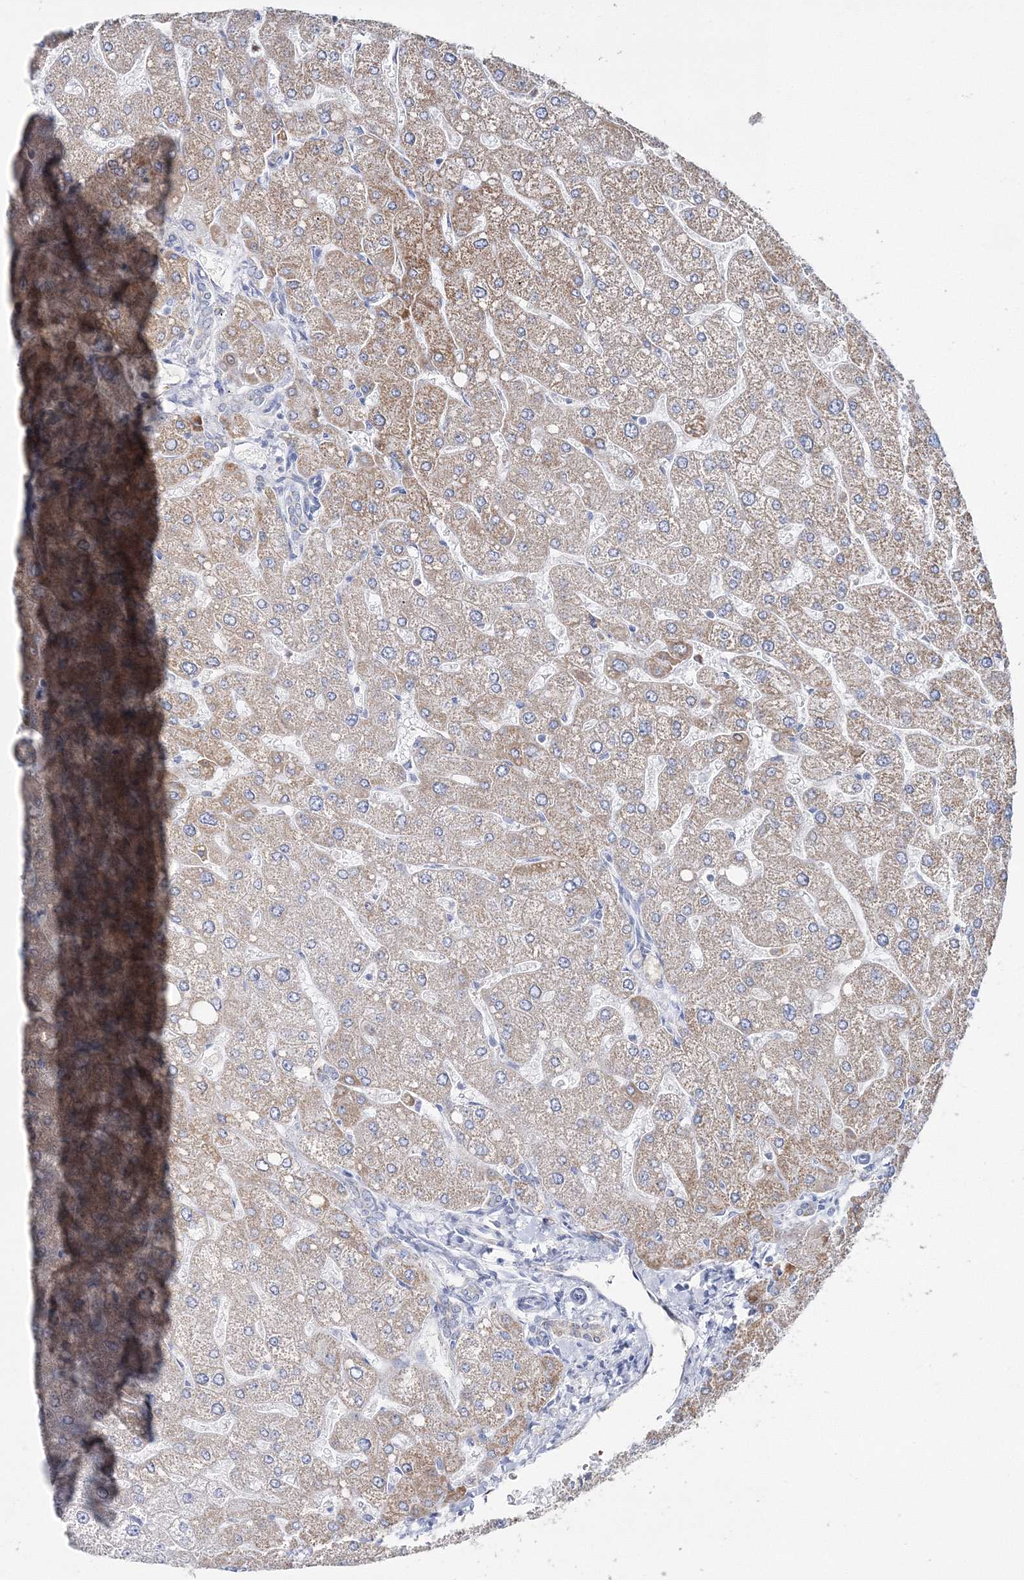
{"staining": {"intensity": "negative", "quantity": "none", "location": "none"}, "tissue": "liver", "cell_type": "Cholangiocytes", "image_type": "normal", "snomed": [{"axis": "morphology", "description": "Normal tissue, NOS"}, {"axis": "topography", "description": "Liver"}], "caption": "IHC of unremarkable liver displays no staining in cholangiocytes.", "gene": "HIBCH", "patient": {"sex": "male", "age": 55}}